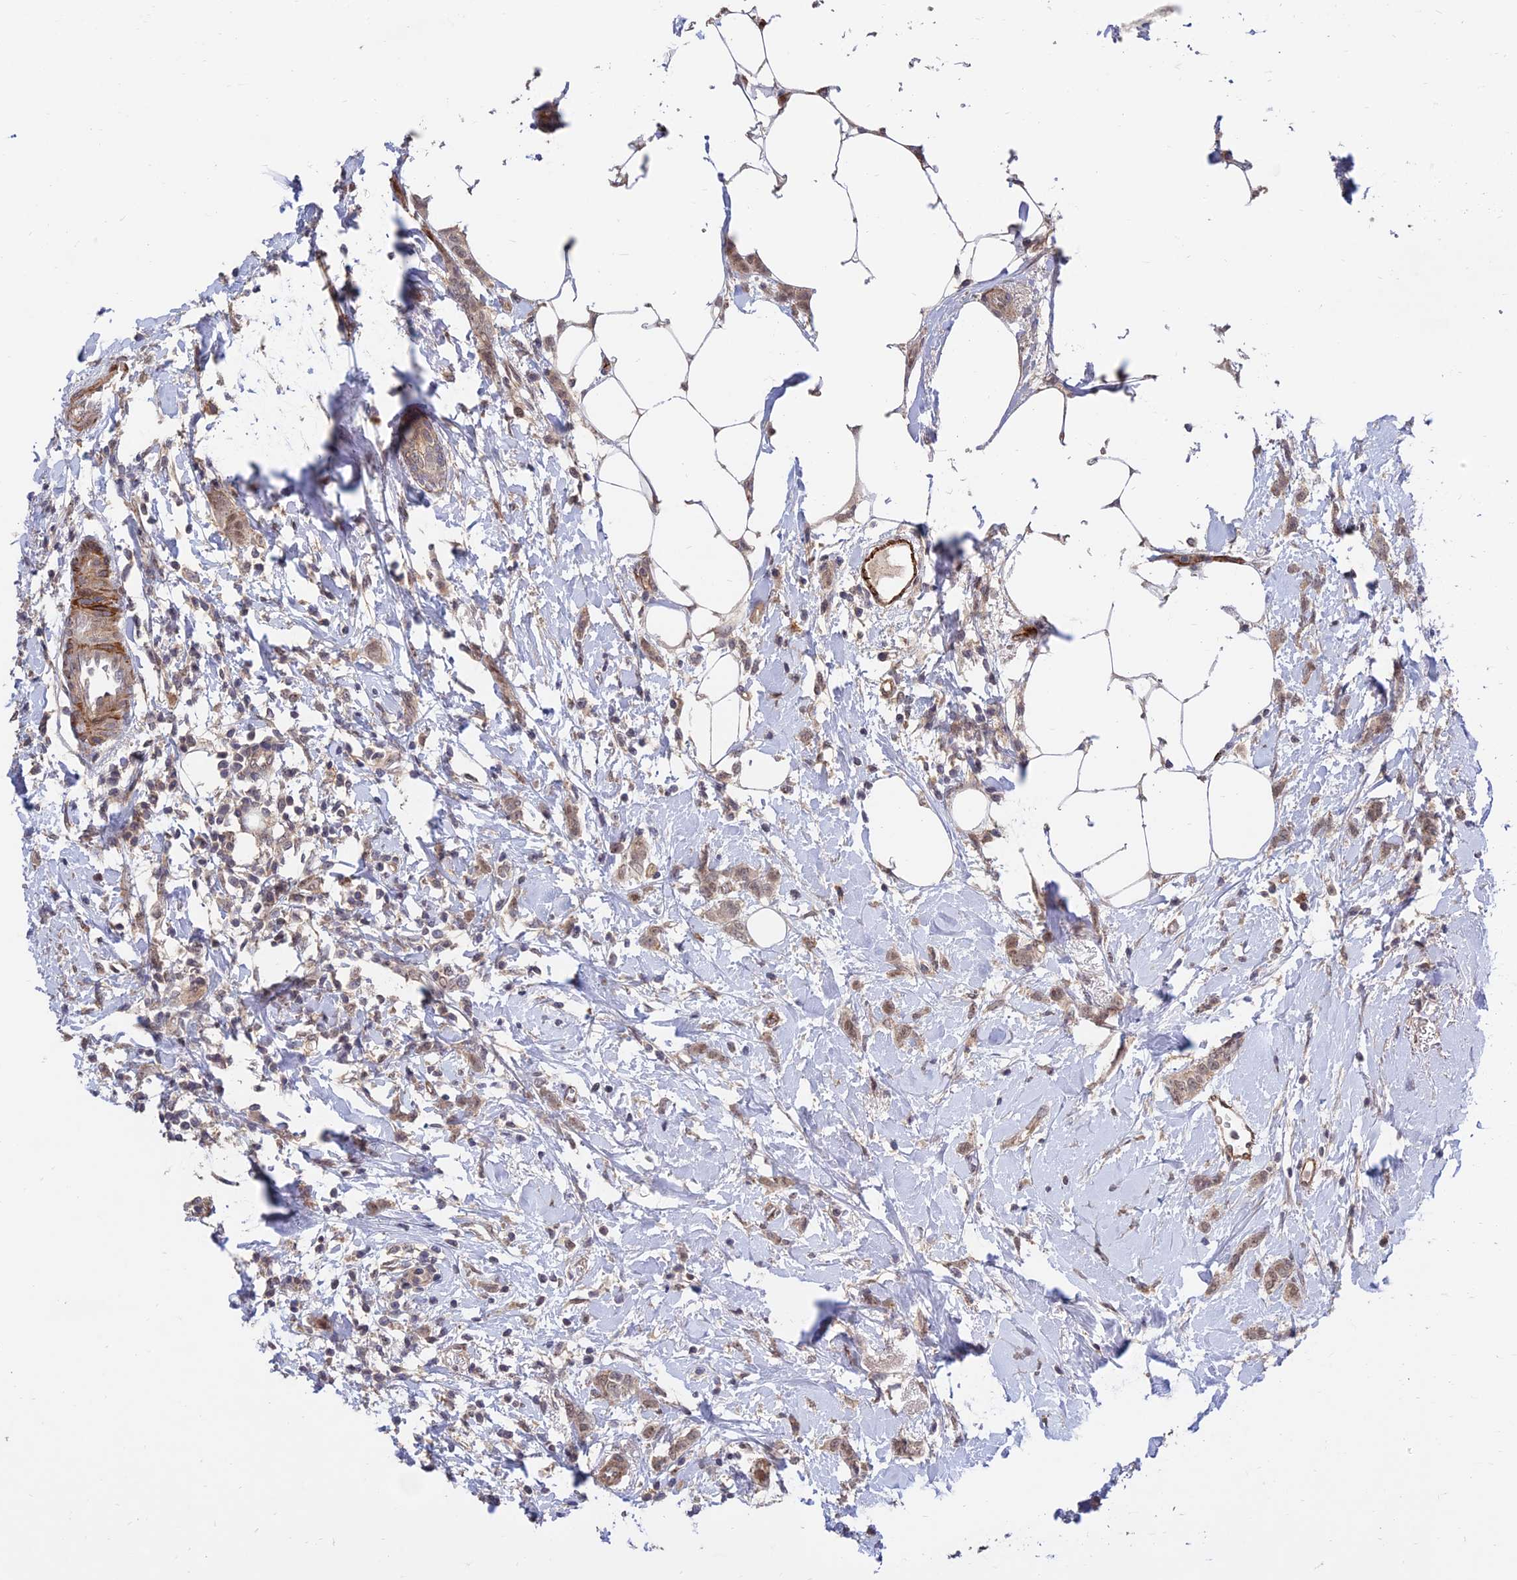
{"staining": {"intensity": "moderate", "quantity": ">75%", "location": "nuclear"}, "tissue": "breast cancer", "cell_type": "Tumor cells", "image_type": "cancer", "snomed": [{"axis": "morphology", "description": "Duct carcinoma"}, {"axis": "topography", "description": "Breast"}], "caption": "Protein staining by IHC shows moderate nuclear staining in approximately >75% of tumor cells in breast cancer.", "gene": "ZNF85", "patient": {"sex": "female", "age": 72}}